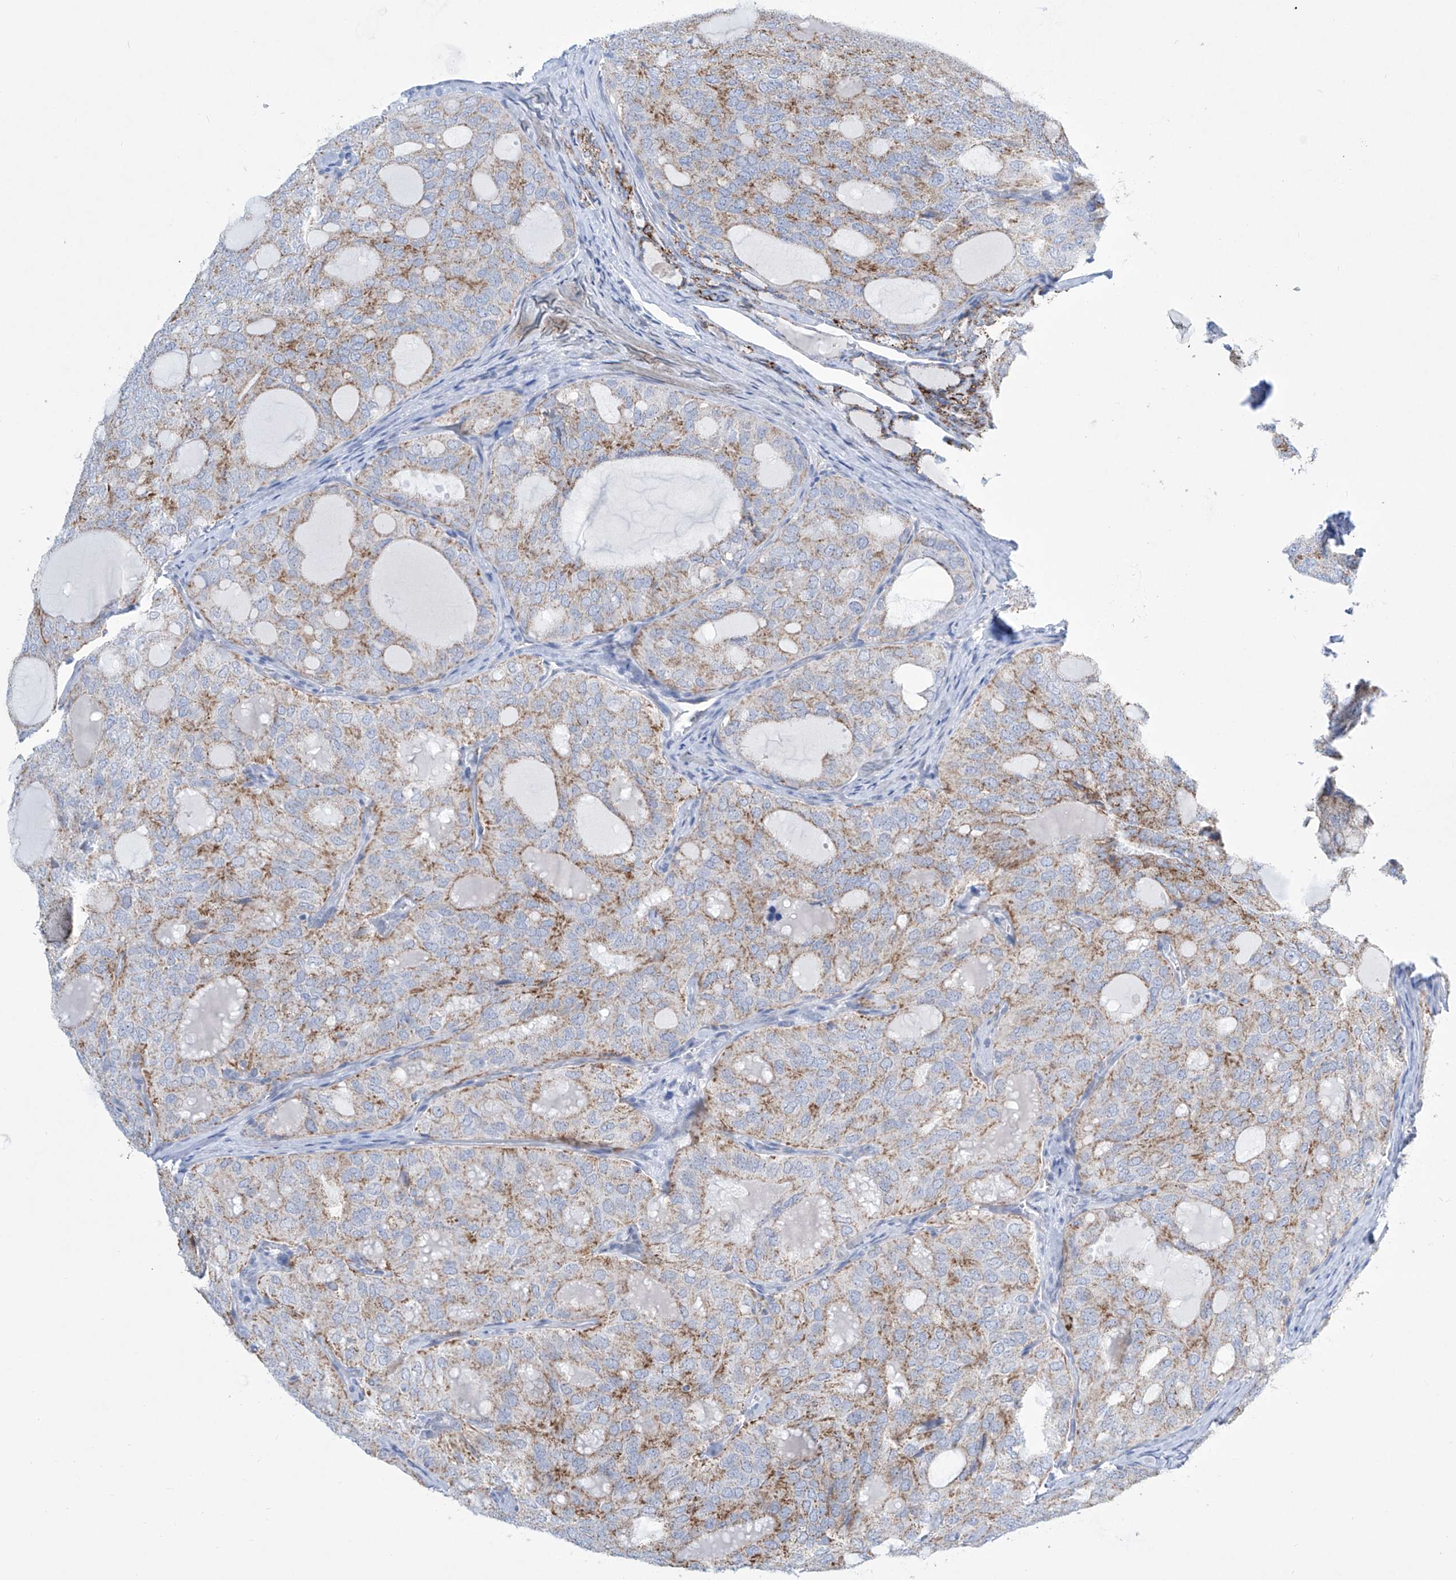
{"staining": {"intensity": "moderate", "quantity": "25%-75%", "location": "cytoplasmic/membranous"}, "tissue": "thyroid cancer", "cell_type": "Tumor cells", "image_type": "cancer", "snomed": [{"axis": "morphology", "description": "Follicular adenoma carcinoma, NOS"}, {"axis": "topography", "description": "Thyroid gland"}], "caption": "An image of thyroid cancer (follicular adenoma carcinoma) stained for a protein shows moderate cytoplasmic/membranous brown staining in tumor cells. The protein is stained brown, and the nuclei are stained in blue (DAB IHC with brightfield microscopy, high magnification).", "gene": "ALDH6A1", "patient": {"sex": "male", "age": 75}}